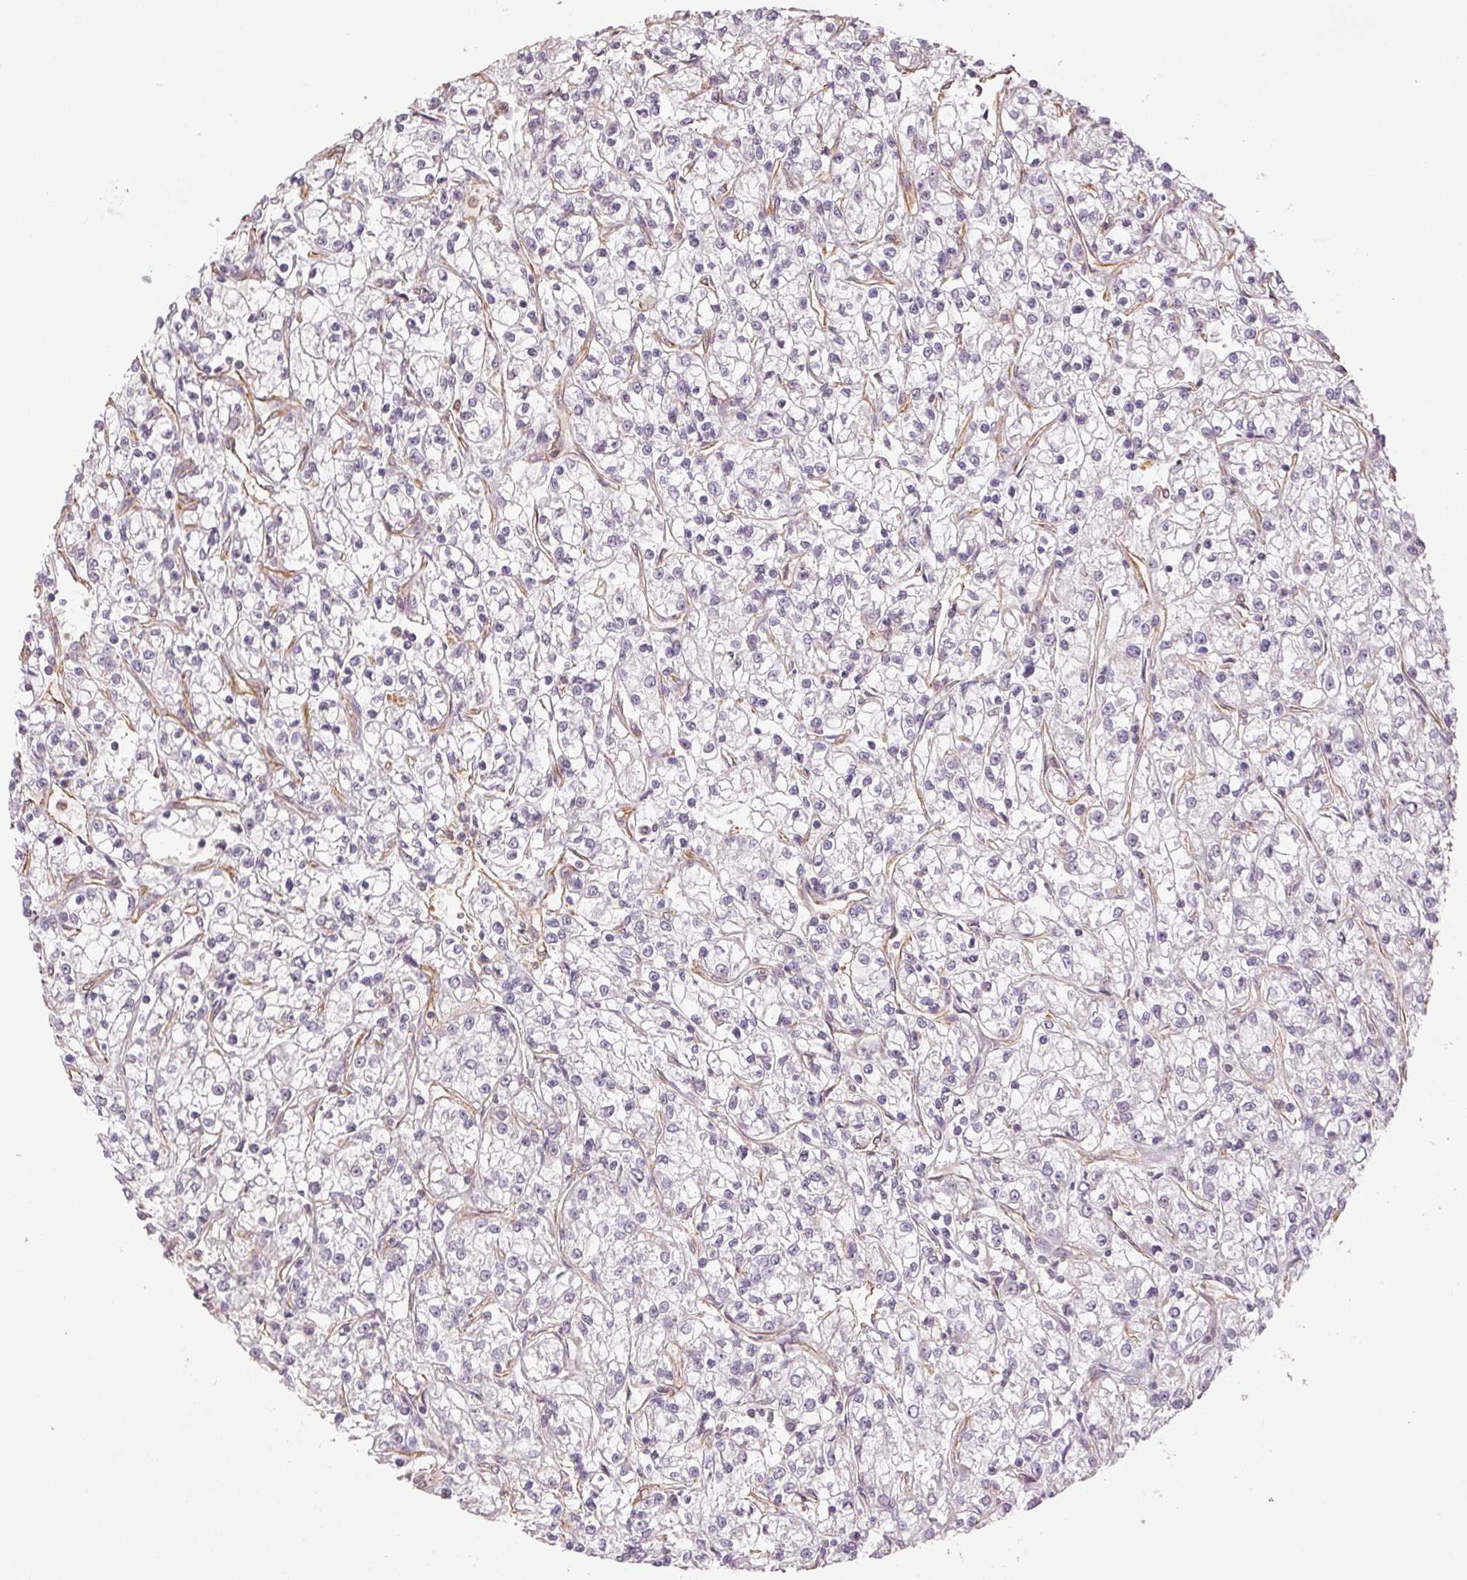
{"staining": {"intensity": "negative", "quantity": "none", "location": "none"}, "tissue": "renal cancer", "cell_type": "Tumor cells", "image_type": "cancer", "snomed": [{"axis": "morphology", "description": "Adenocarcinoma, NOS"}, {"axis": "topography", "description": "Kidney"}], "caption": "Tumor cells are negative for brown protein staining in renal cancer.", "gene": "COL7A1", "patient": {"sex": "female", "age": 59}}